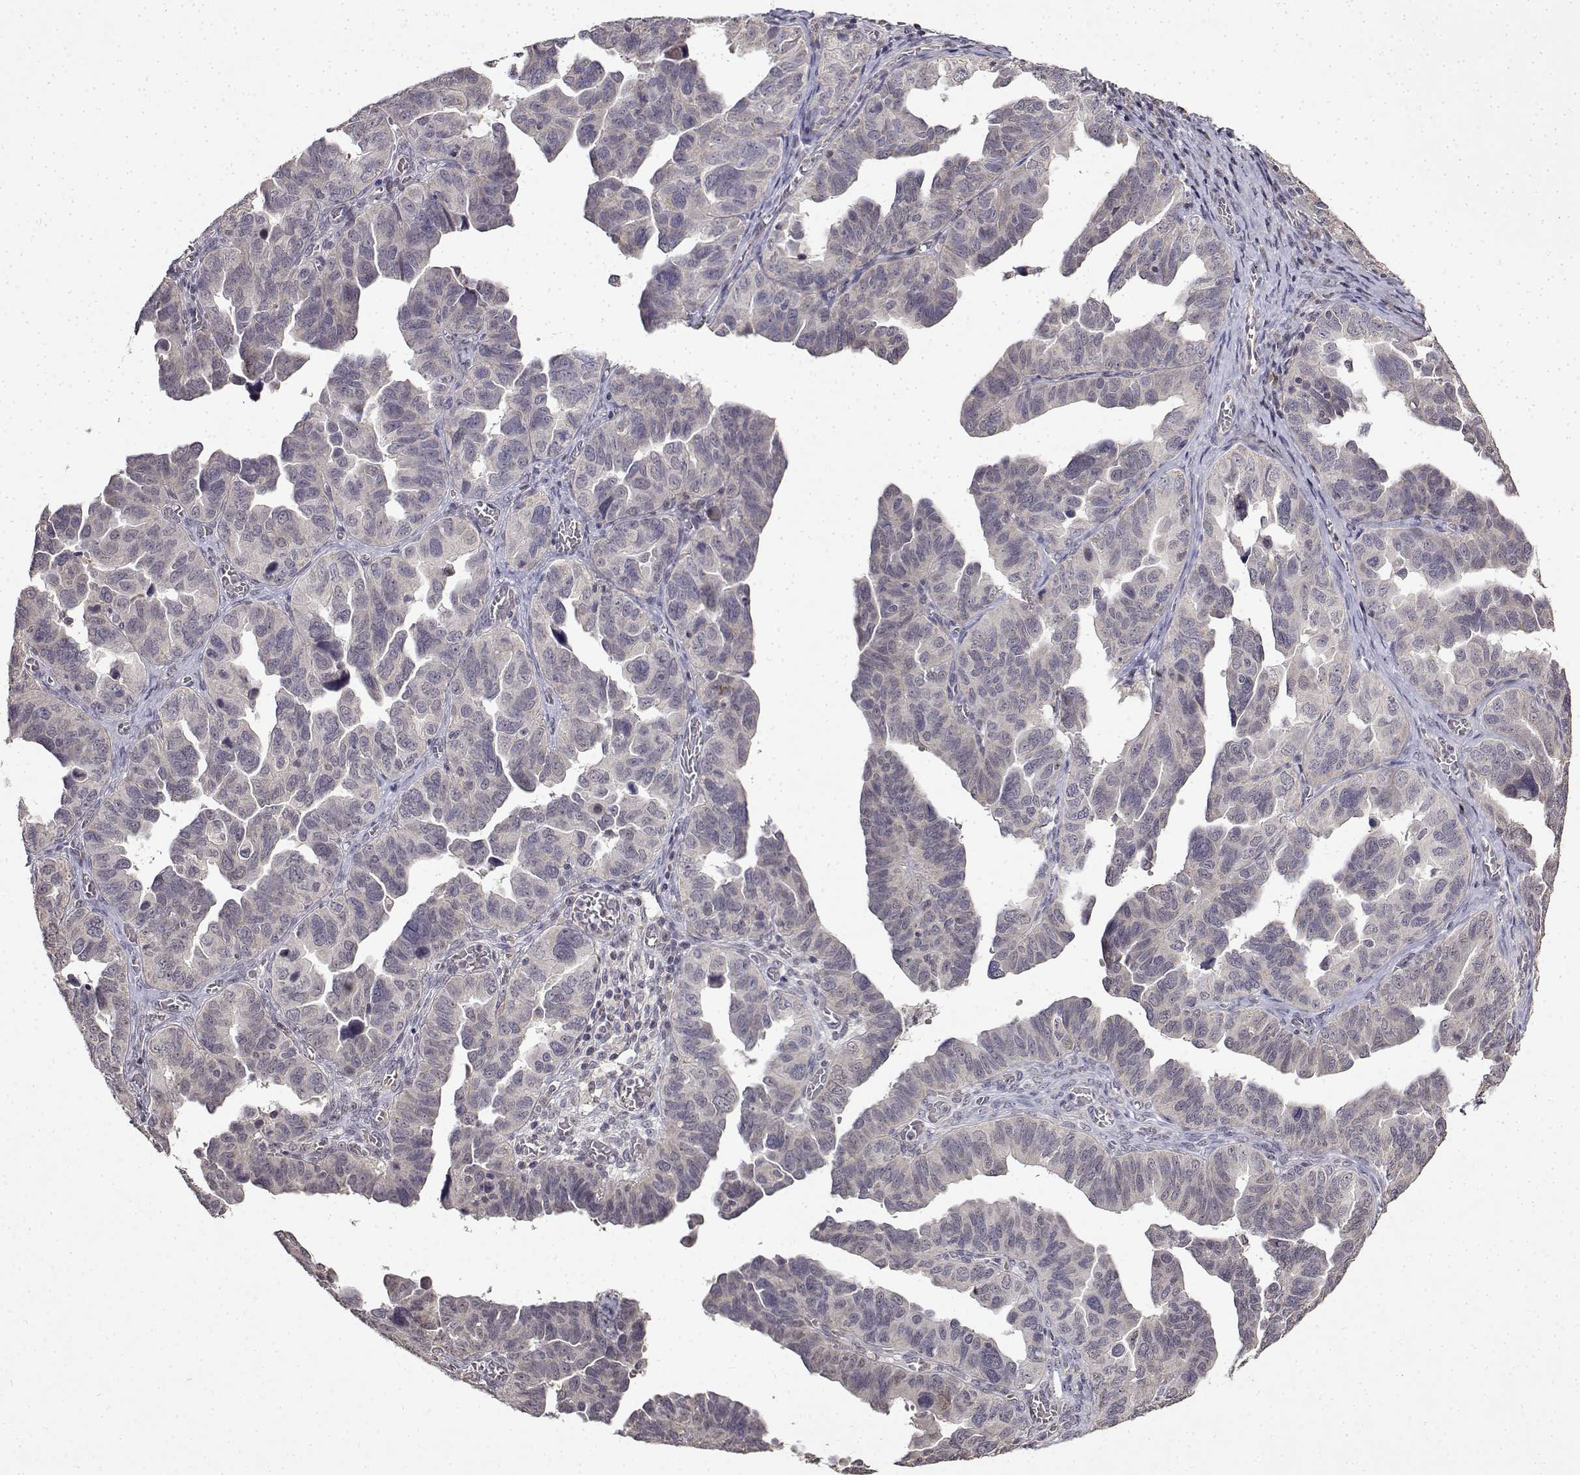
{"staining": {"intensity": "negative", "quantity": "none", "location": "none"}, "tissue": "ovarian cancer", "cell_type": "Tumor cells", "image_type": "cancer", "snomed": [{"axis": "morphology", "description": "Cystadenocarcinoma, serous, NOS"}, {"axis": "topography", "description": "Ovary"}], "caption": "This is a photomicrograph of immunohistochemistry staining of serous cystadenocarcinoma (ovarian), which shows no expression in tumor cells.", "gene": "BDNF", "patient": {"sex": "female", "age": 64}}